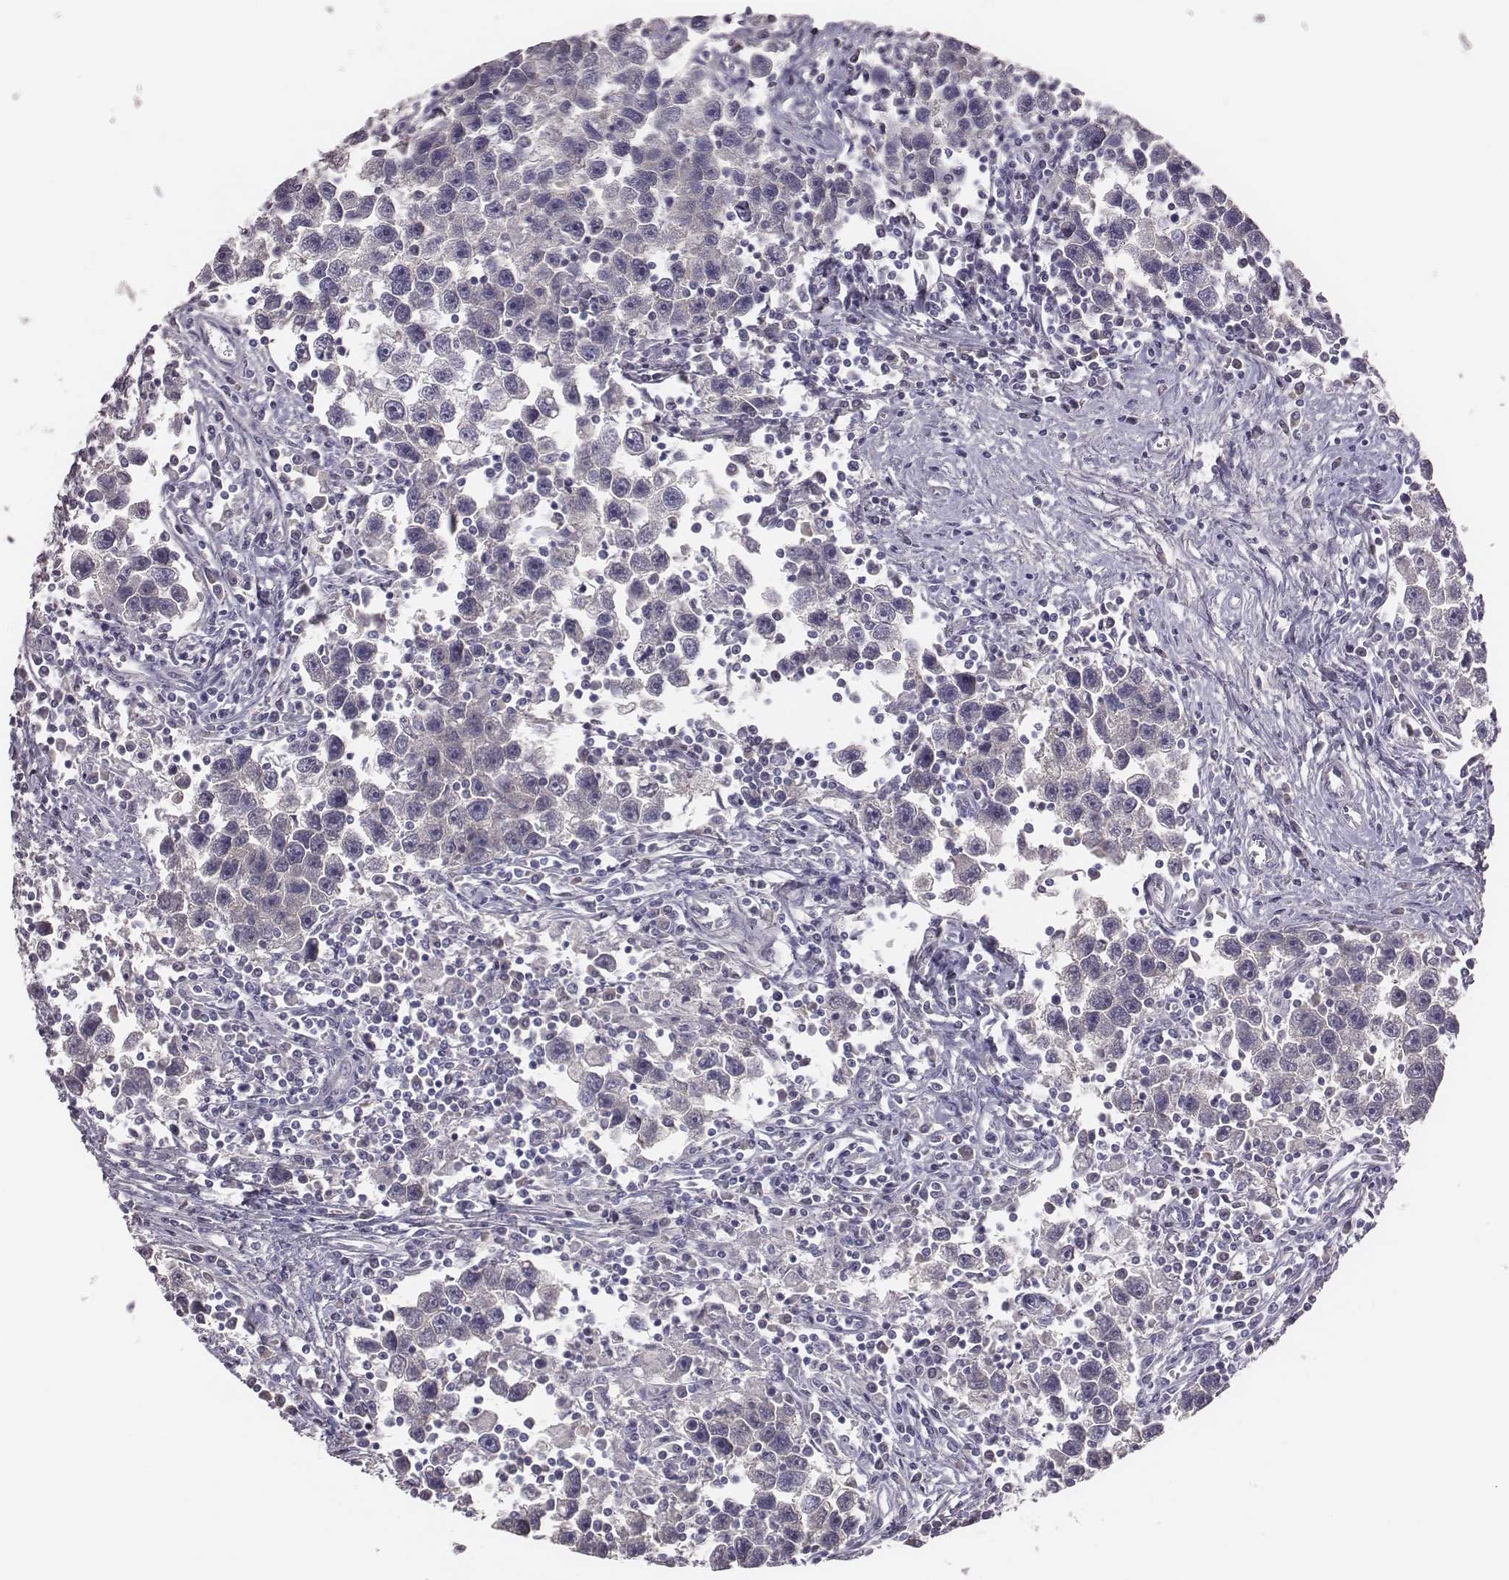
{"staining": {"intensity": "negative", "quantity": "none", "location": "none"}, "tissue": "testis cancer", "cell_type": "Tumor cells", "image_type": "cancer", "snomed": [{"axis": "morphology", "description": "Seminoma, NOS"}, {"axis": "topography", "description": "Testis"}], "caption": "This is a image of IHC staining of testis cancer, which shows no expression in tumor cells.", "gene": "EN1", "patient": {"sex": "male", "age": 30}}